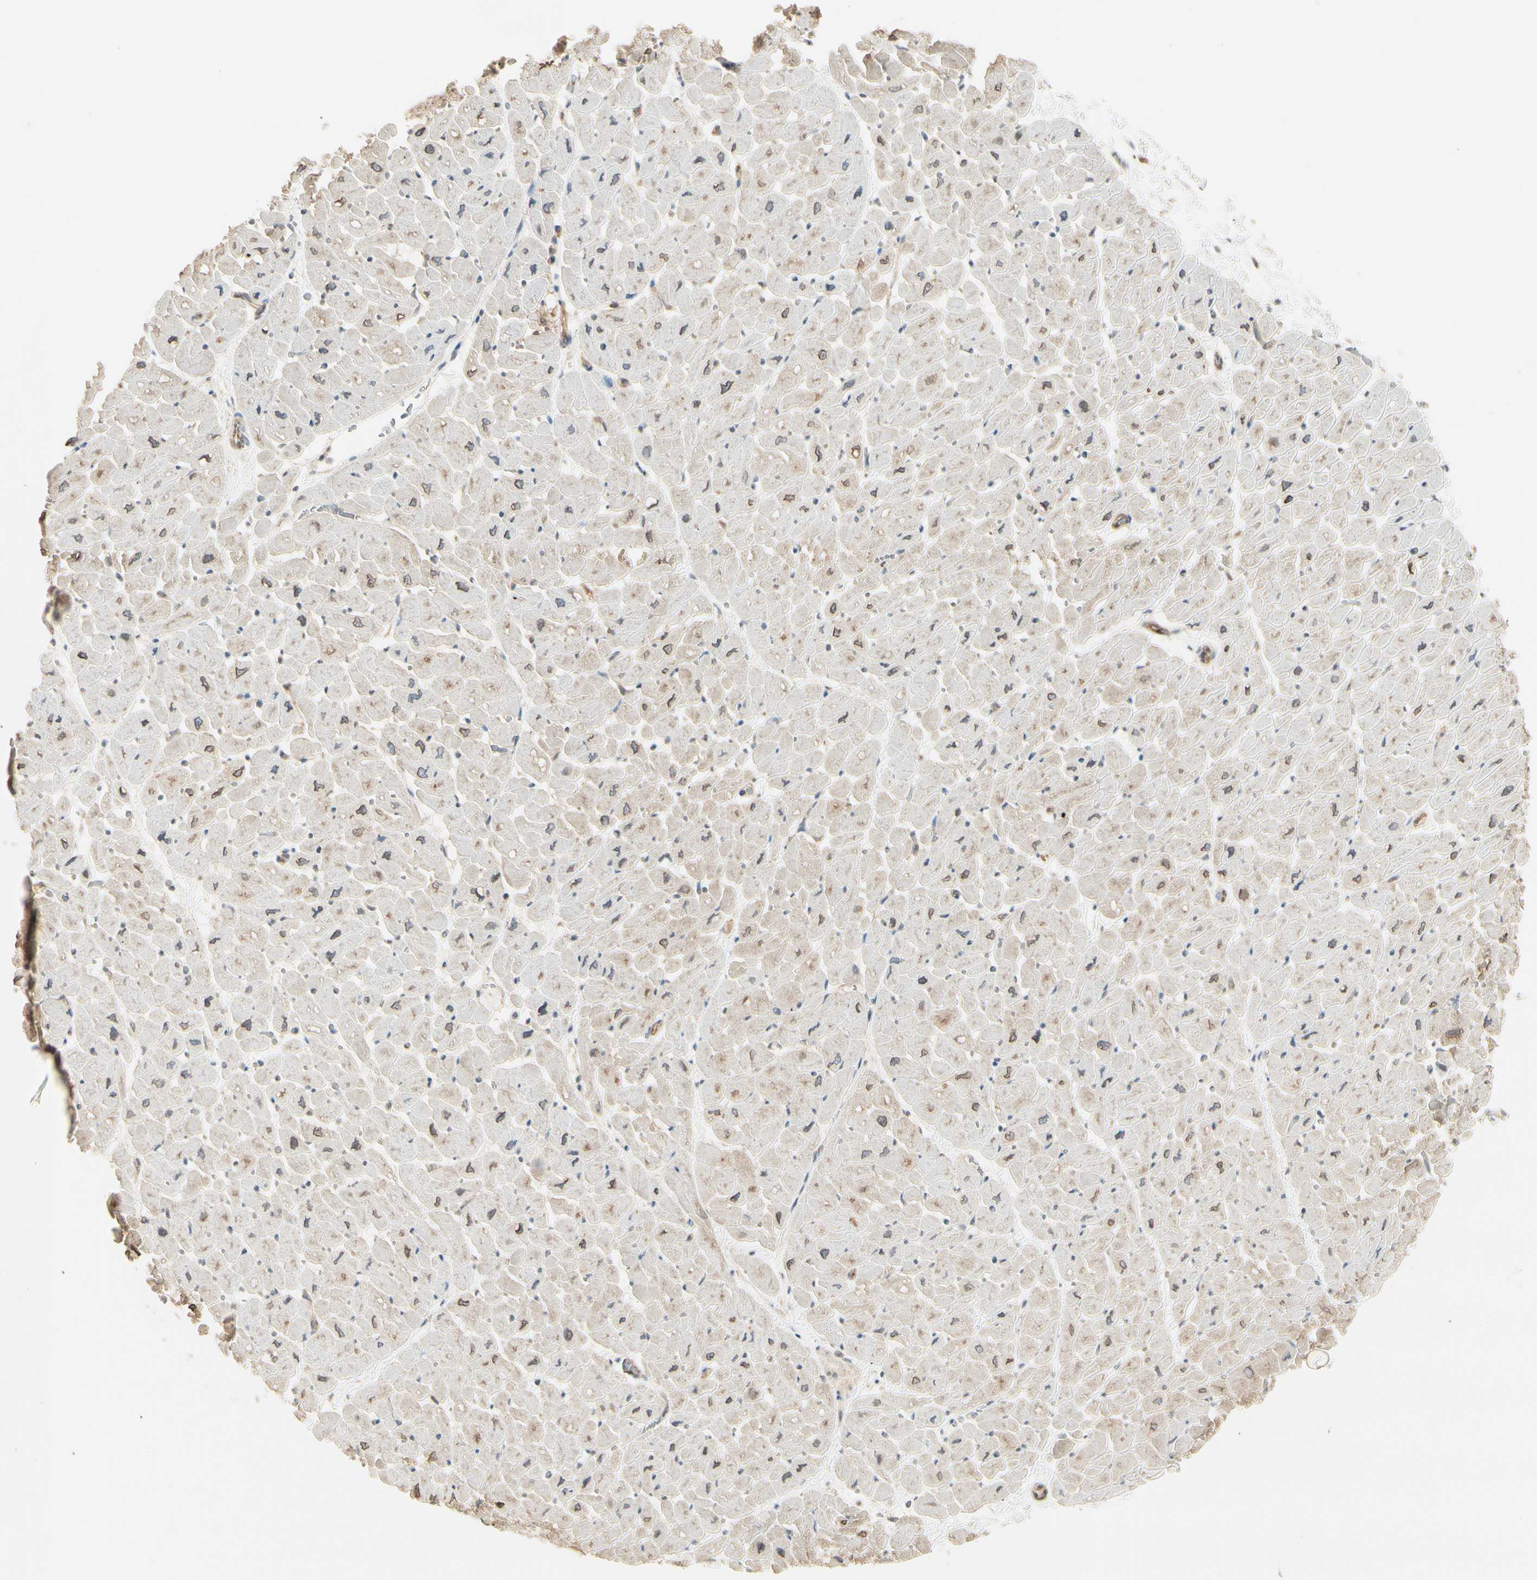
{"staining": {"intensity": "weak", "quantity": "25%-75%", "location": "cytoplasmic/membranous"}, "tissue": "heart muscle", "cell_type": "Cardiomyocytes", "image_type": "normal", "snomed": [{"axis": "morphology", "description": "Normal tissue, NOS"}, {"axis": "topography", "description": "Heart"}], "caption": "Protein expression by immunohistochemistry (IHC) shows weak cytoplasmic/membranous expression in about 25%-75% of cardiomyocytes in unremarkable heart muscle.", "gene": "OXSR1", "patient": {"sex": "male", "age": 45}}